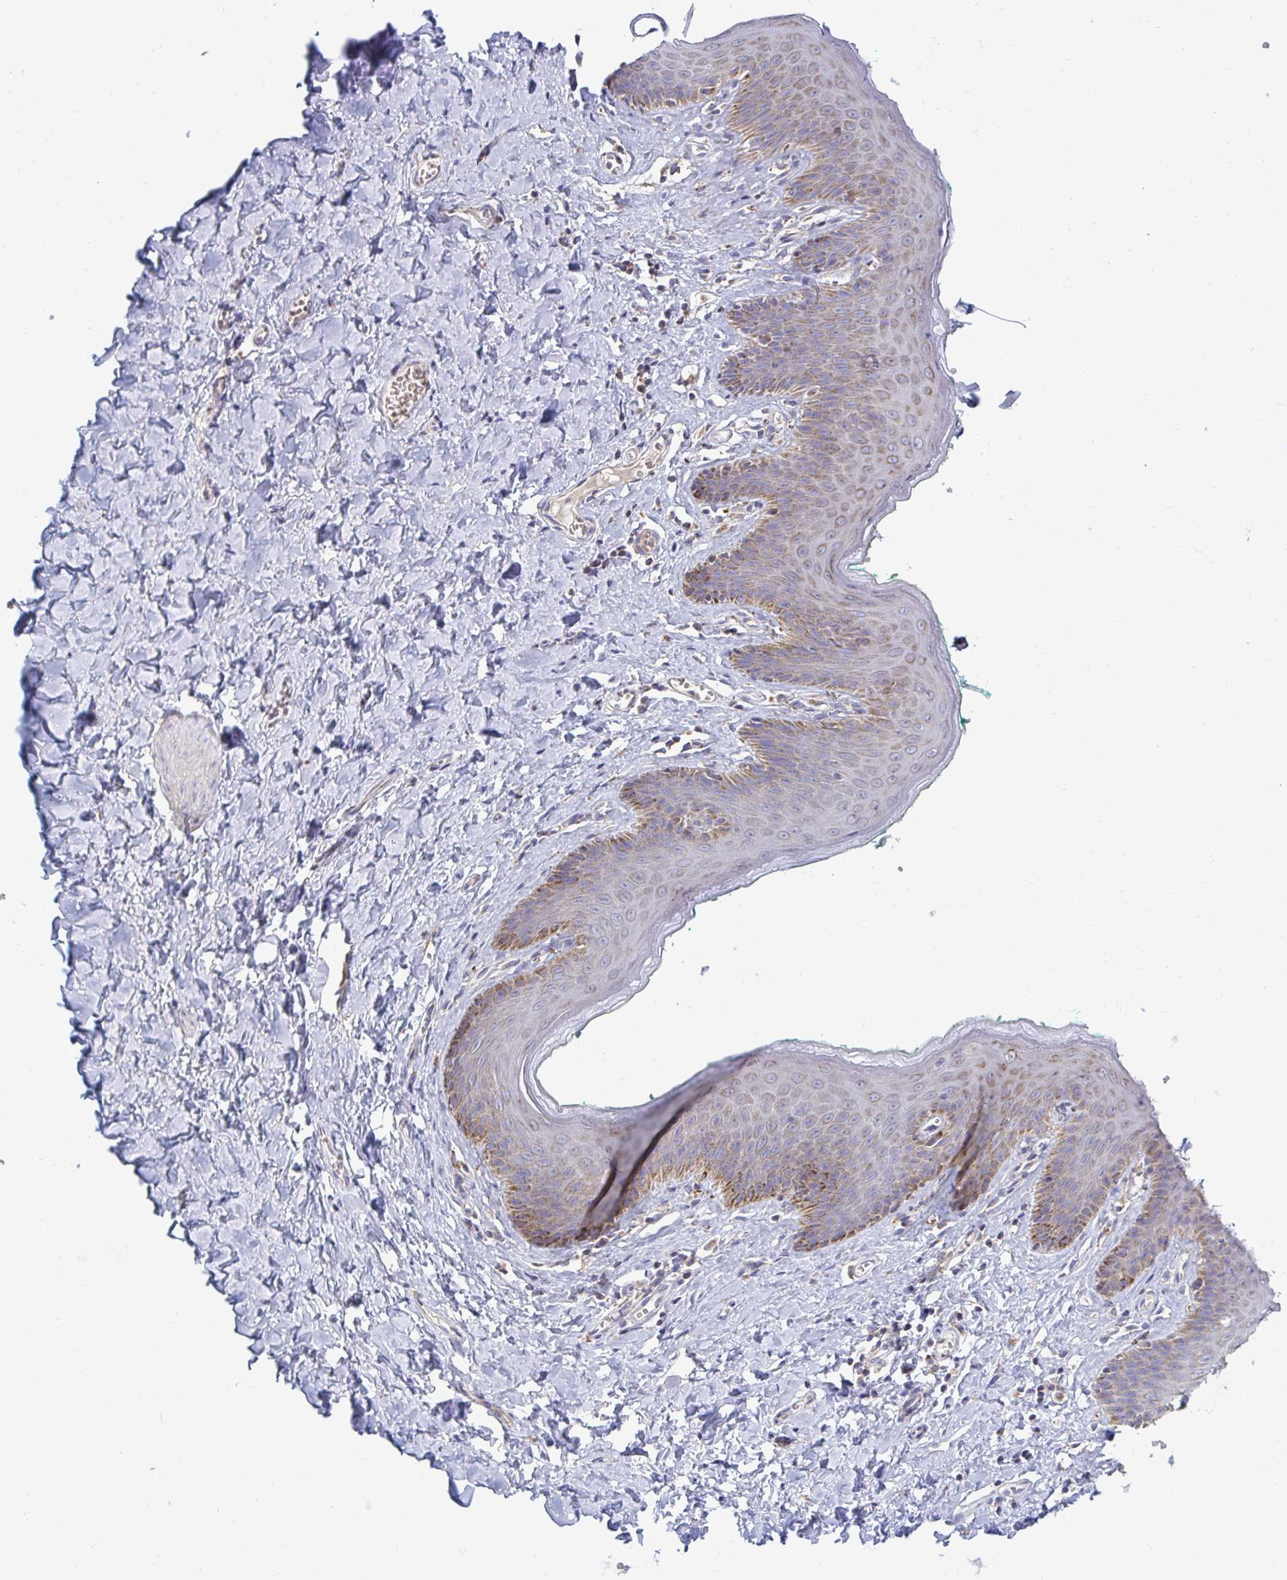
{"staining": {"intensity": "strong", "quantity": "25%-75%", "location": "cytoplasmic/membranous"}, "tissue": "skin", "cell_type": "Epidermal cells", "image_type": "normal", "snomed": [{"axis": "morphology", "description": "Normal tissue, NOS"}, {"axis": "topography", "description": "Vulva"}, {"axis": "topography", "description": "Peripheral nerve tissue"}], "caption": "This is a histology image of IHC staining of benign skin, which shows strong expression in the cytoplasmic/membranous of epidermal cells.", "gene": "OR10R2", "patient": {"sex": "female", "age": 66}}